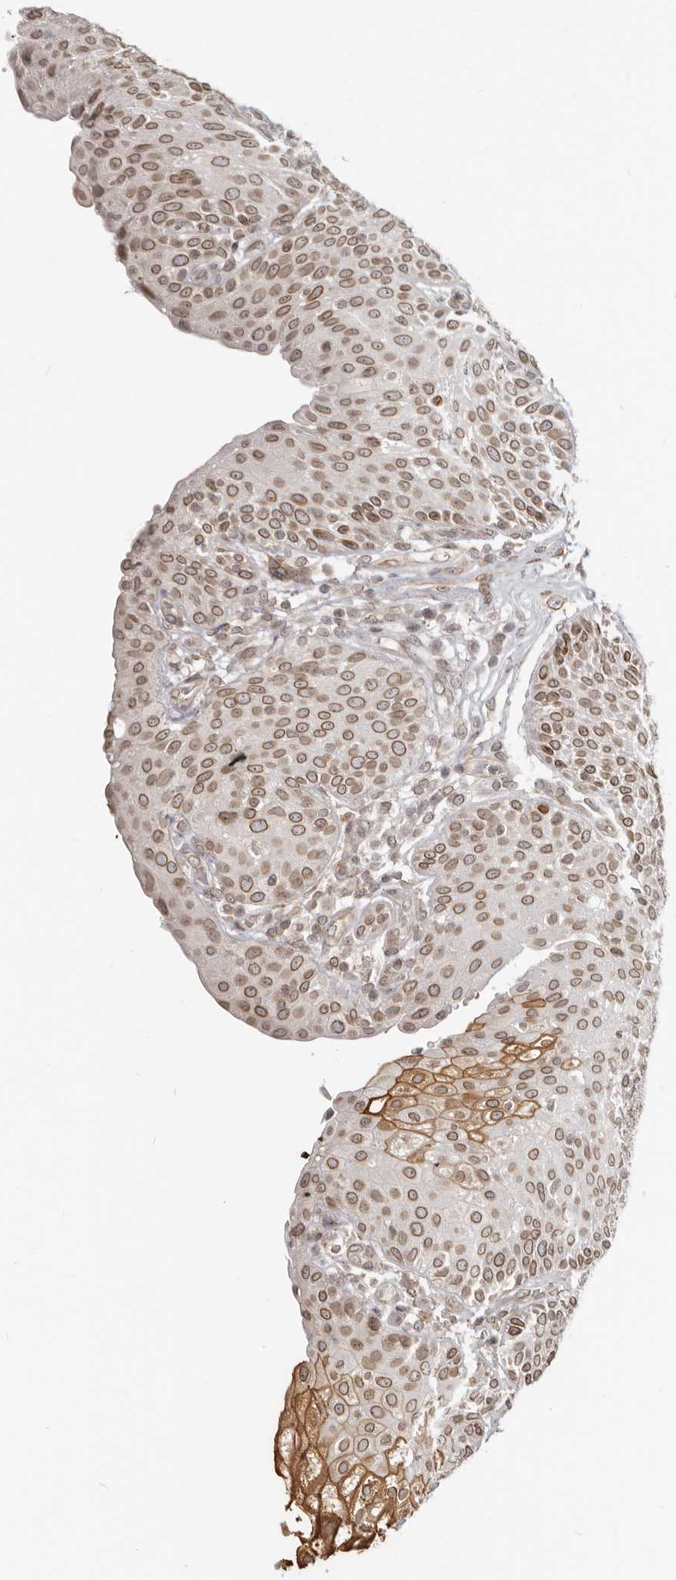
{"staining": {"intensity": "strong", "quantity": "25%-75%", "location": "cytoplasmic/membranous,nuclear"}, "tissue": "urinary bladder", "cell_type": "Urothelial cells", "image_type": "normal", "snomed": [{"axis": "morphology", "description": "Normal tissue, NOS"}, {"axis": "topography", "description": "Urinary bladder"}], "caption": "Immunohistochemistry photomicrograph of unremarkable urinary bladder stained for a protein (brown), which shows high levels of strong cytoplasmic/membranous,nuclear staining in approximately 25%-75% of urothelial cells.", "gene": "NUP153", "patient": {"sex": "female", "age": 62}}